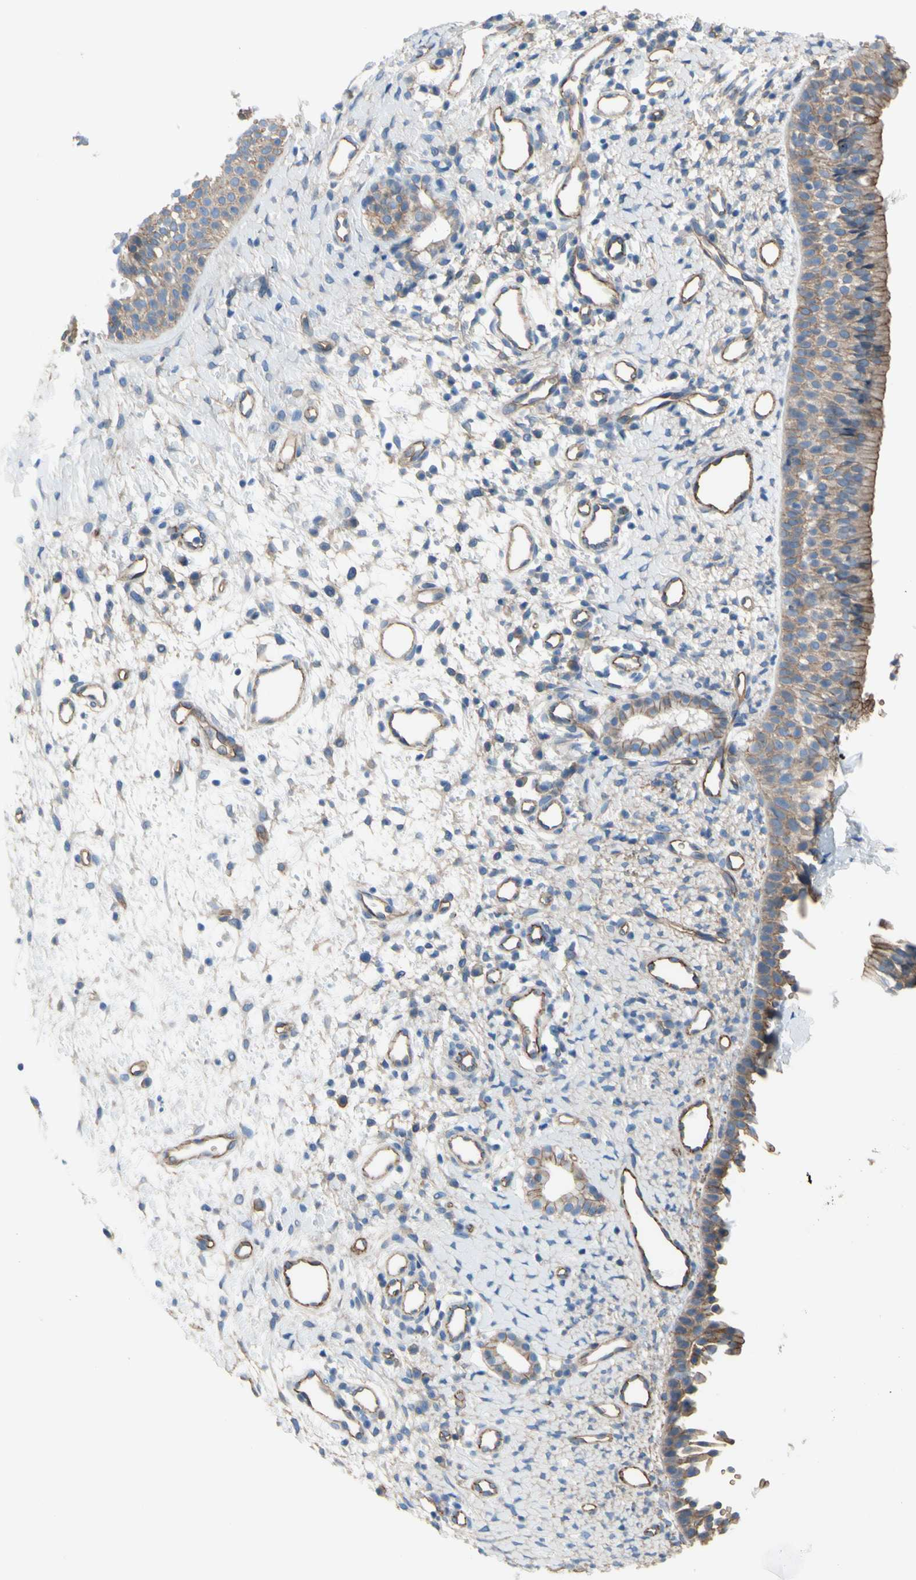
{"staining": {"intensity": "moderate", "quantity": ">75%", "location": "cytoplasmic/membranous"}, "tissue": "nasopharynx", "cell_type": "Respiratory epithelial cells", "image_type": "normal", "snomed": [{"axis": "morphology", "description": "Normal tissue, NOS"}, {"axis": "topography", "description": "Nasopharynx"}], "caption": "Immunohistochemical staining of unremarkable human nasopharynx shows moderate cytoplasmic/membranous protein expression in approximately >75% of respiratory epithelial cells.", "gene": "TPBG", "patient": {"sex": "male", "age": 22}}